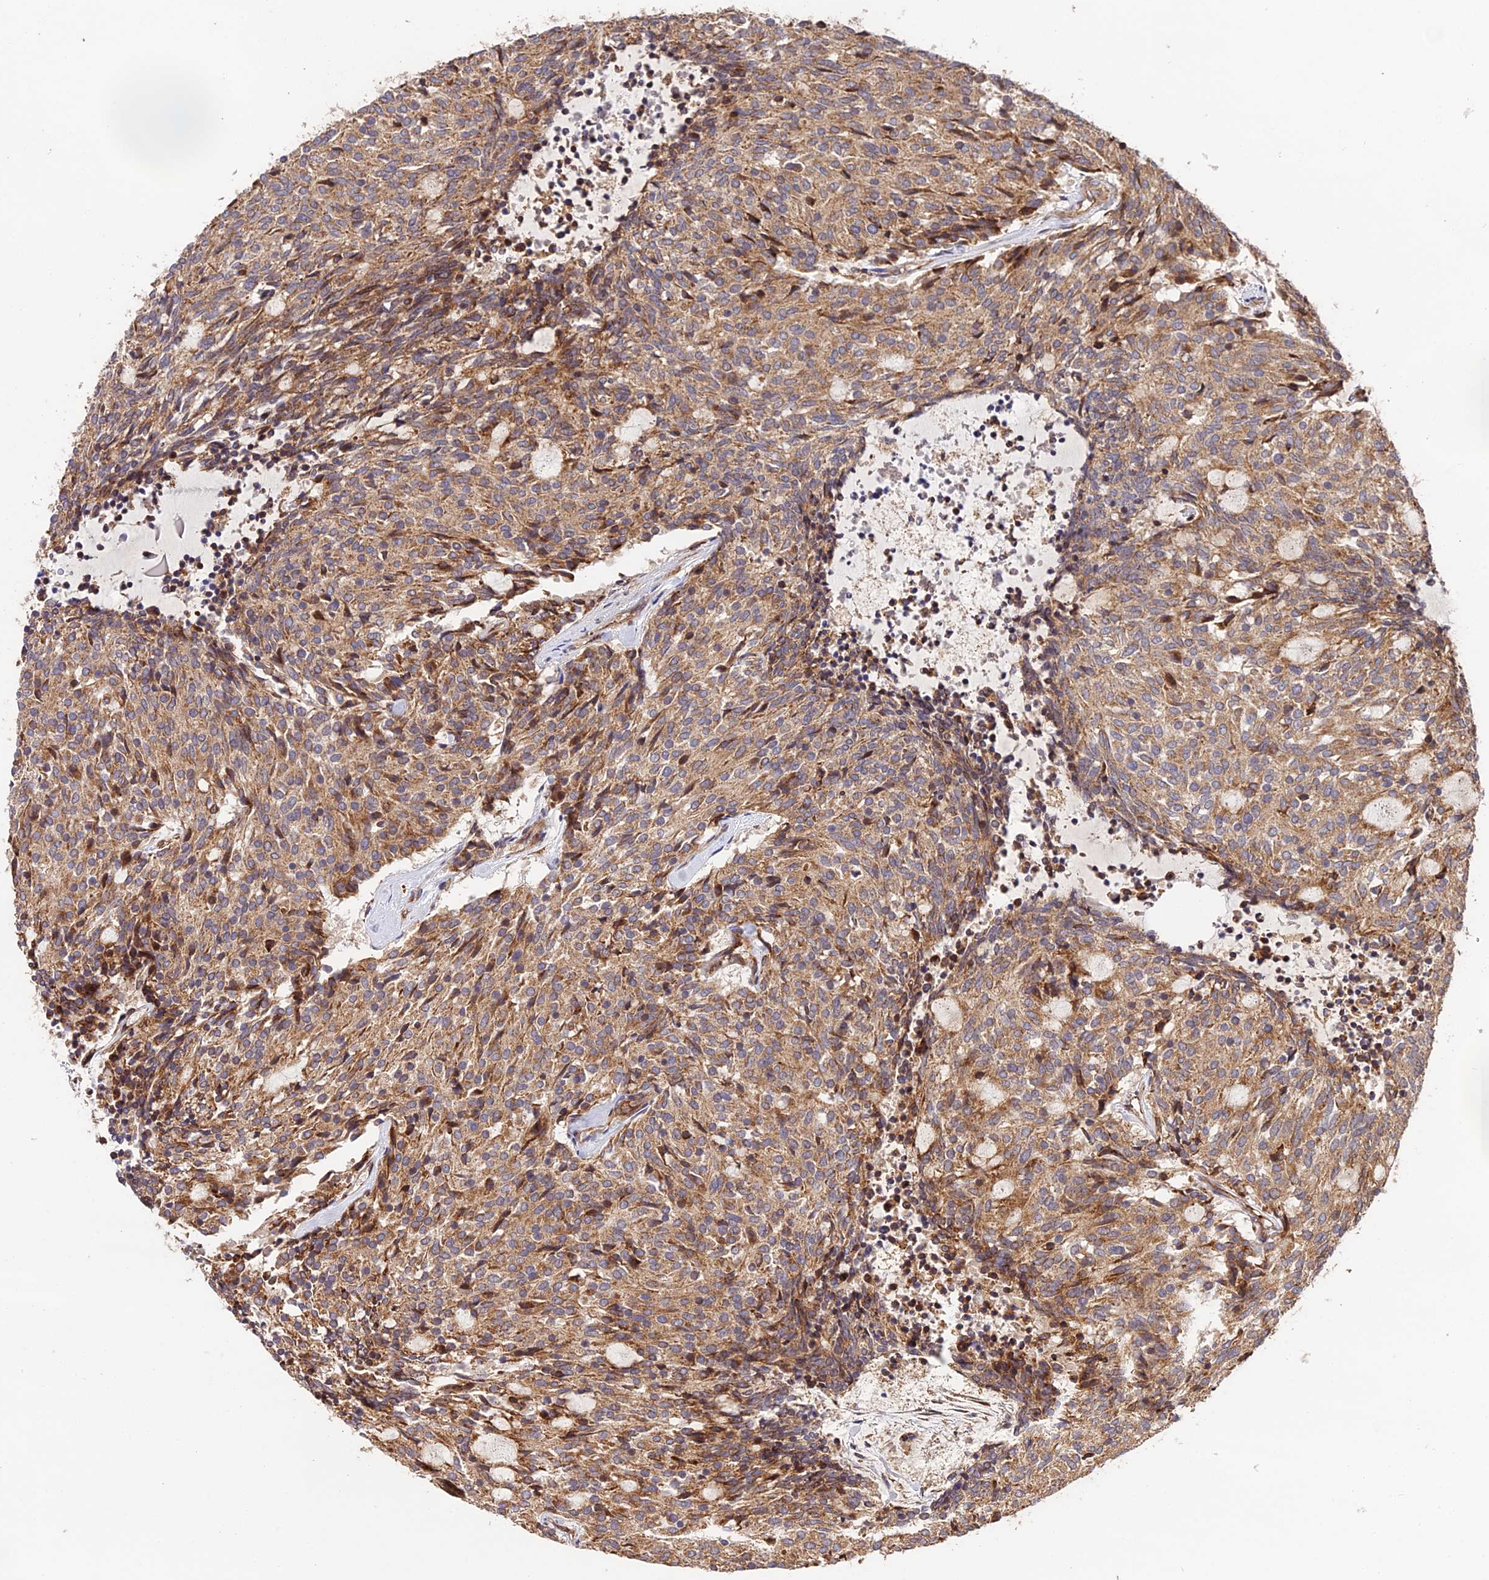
{"staining": {"intensity": "moderate", "quantity": ">75%", "location": "cytoplasmic/membranous"}, "tissue": "carcinoid", "cell_type": "Tumor cells", "image_type": "cancer", "snomed": [{"axis": "morphology", "description": "Carcinoid, malignant, NOS"}, {"axis": "topography", "description": "Pancreas"}], "caption": "This micrograph exhibits carcinoid stained with immunohistochemistry to label a protein in brown. The cytoplasmic/membranous of tumor cells show moderate positivity for the protein. Nuclei are counter-stained blue.", "gene": "ROCK1", "patient": {"sex": "female", "age": 54}}